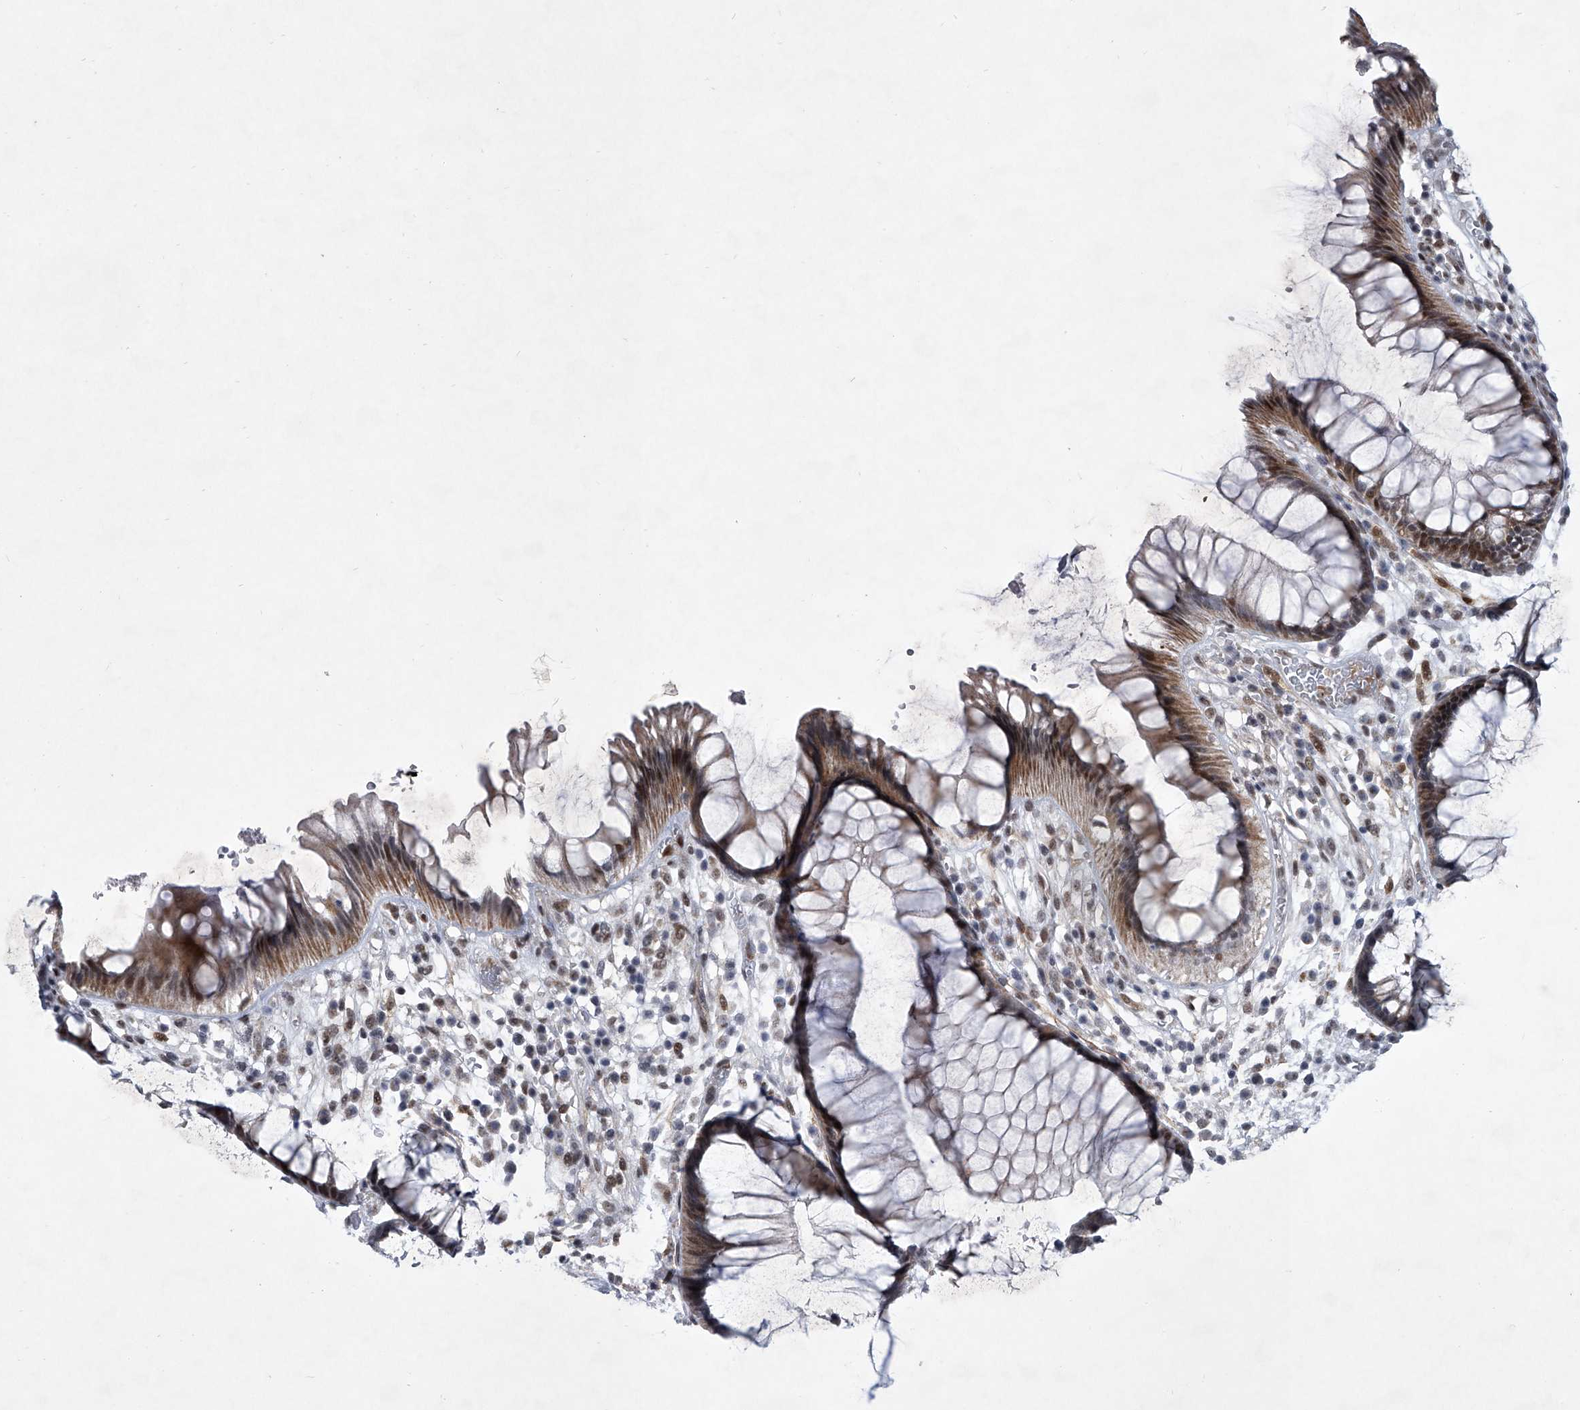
{"staining": {"intensity": "moderate", "quantity": "25%-75%", "location": "cytoplasmic/membranous,nuclear"}, "tissue": "rectum", "cell_type": "Glandular cells", "image_type": "normal", "snomed": [{"axis": "morphology", "description": "Normal tissue, NOS"}, {"axis": "topography", "description": "Rectum"}], "caption": "Approximately 25%-75% of glandular cells in normal human rectum demonstrate moderate cytoplasmic/membranous,nuclear protein positivity as visualized by brown immunohistochemical staining.", "gene": "MLLT1", "patient": {"sex": "male", "age": 51}}